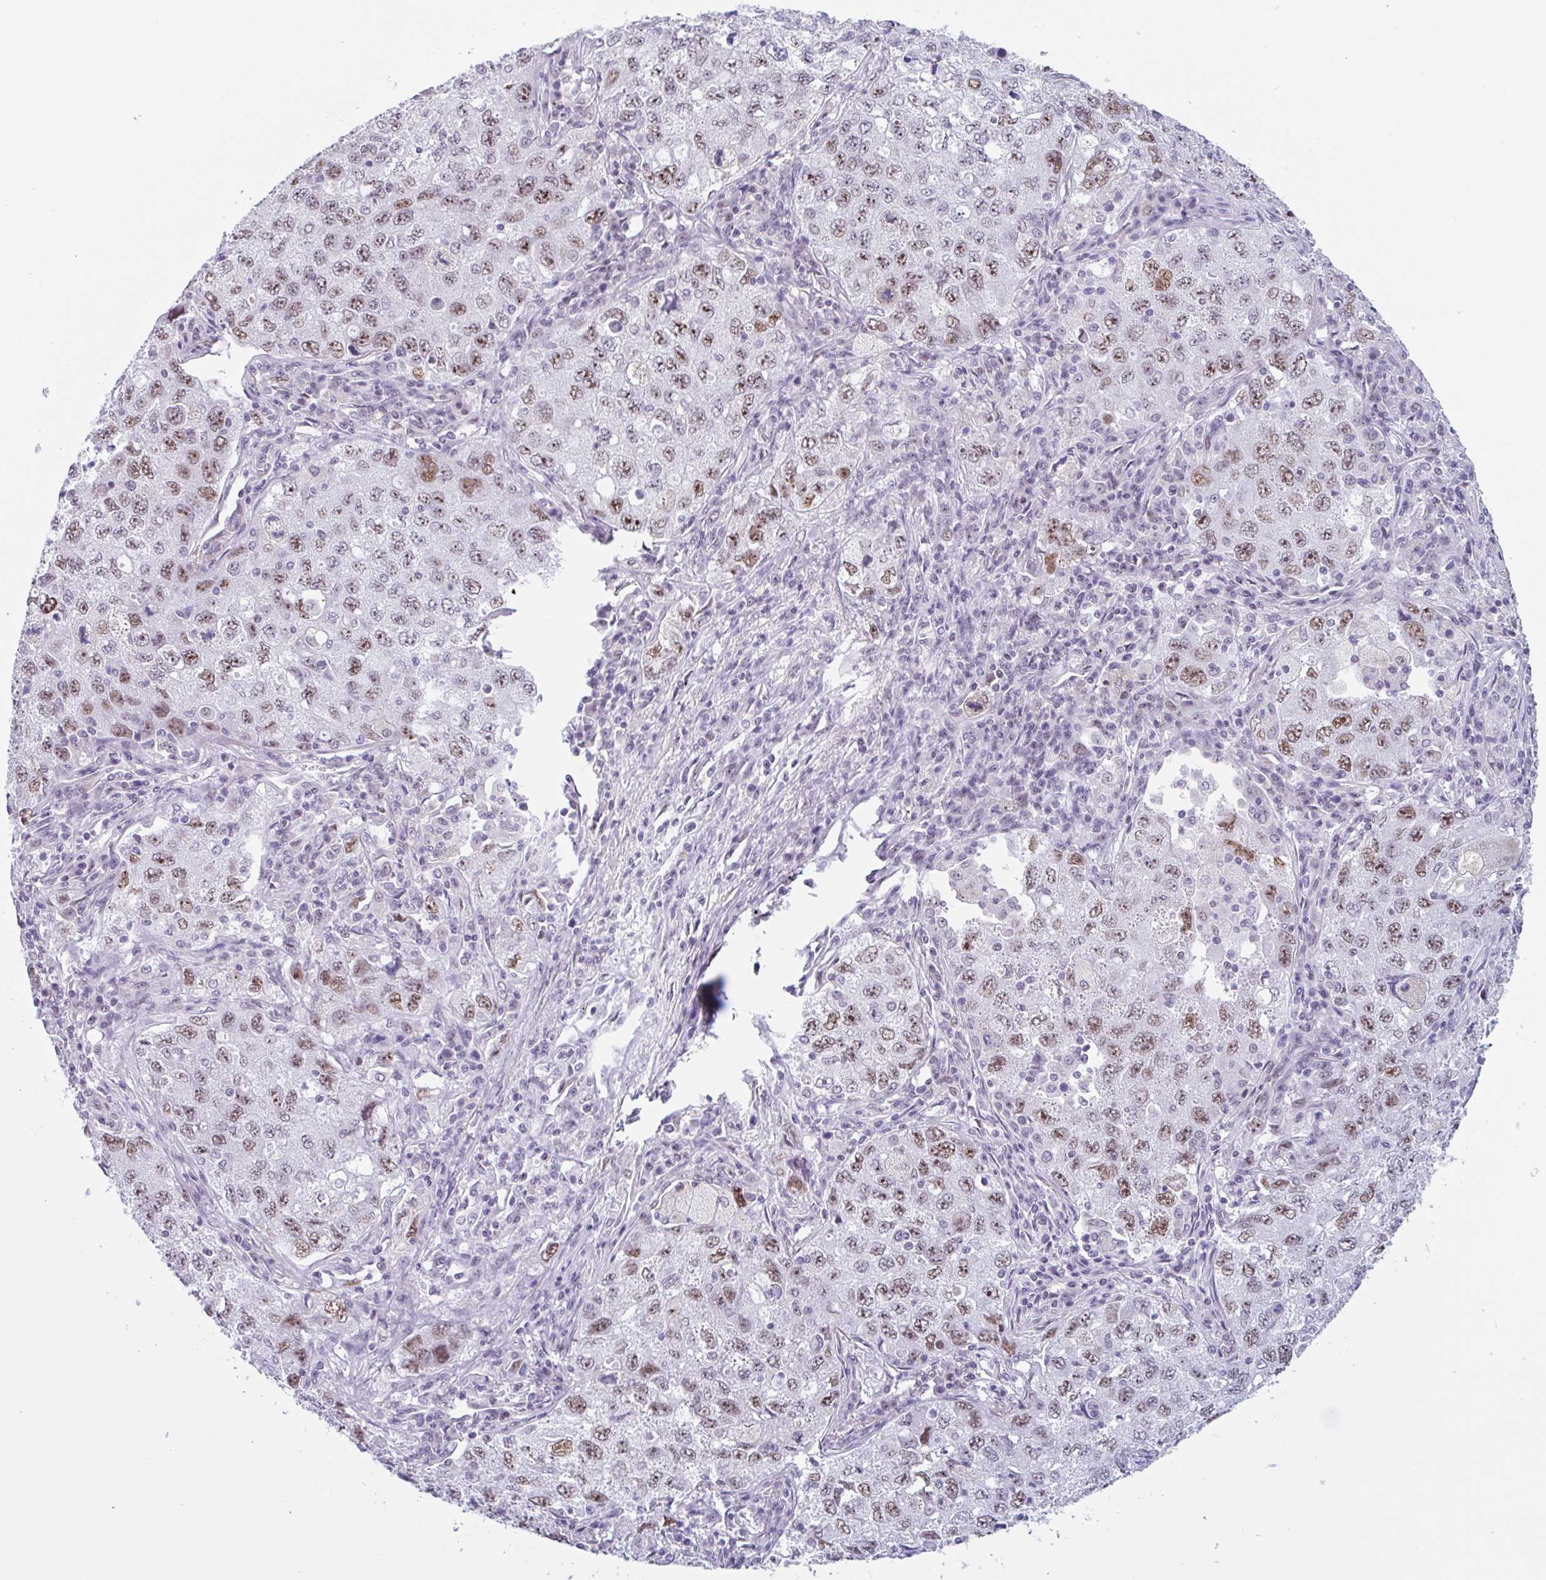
{"staining": {"intensity": "moderate", "quantity": ">75%", "location": "nuclear"}, "tissue": "lung cancer", "cell_type": "Tumor cells", "image_type": "cancer", "snomed": [{"axis": "morphology", "description": "Adenocarcinoma, NOS"}, {"axis": "topography", "description": "Lung"}], "caption": "Adenocarcinoma (lung) stained with immunohistochemistry demonstrates moderate nuclear expression in approximately >75% of tumor cells.", "gene": "LENG9", "patient": {"sex": "female", "age": 57}}